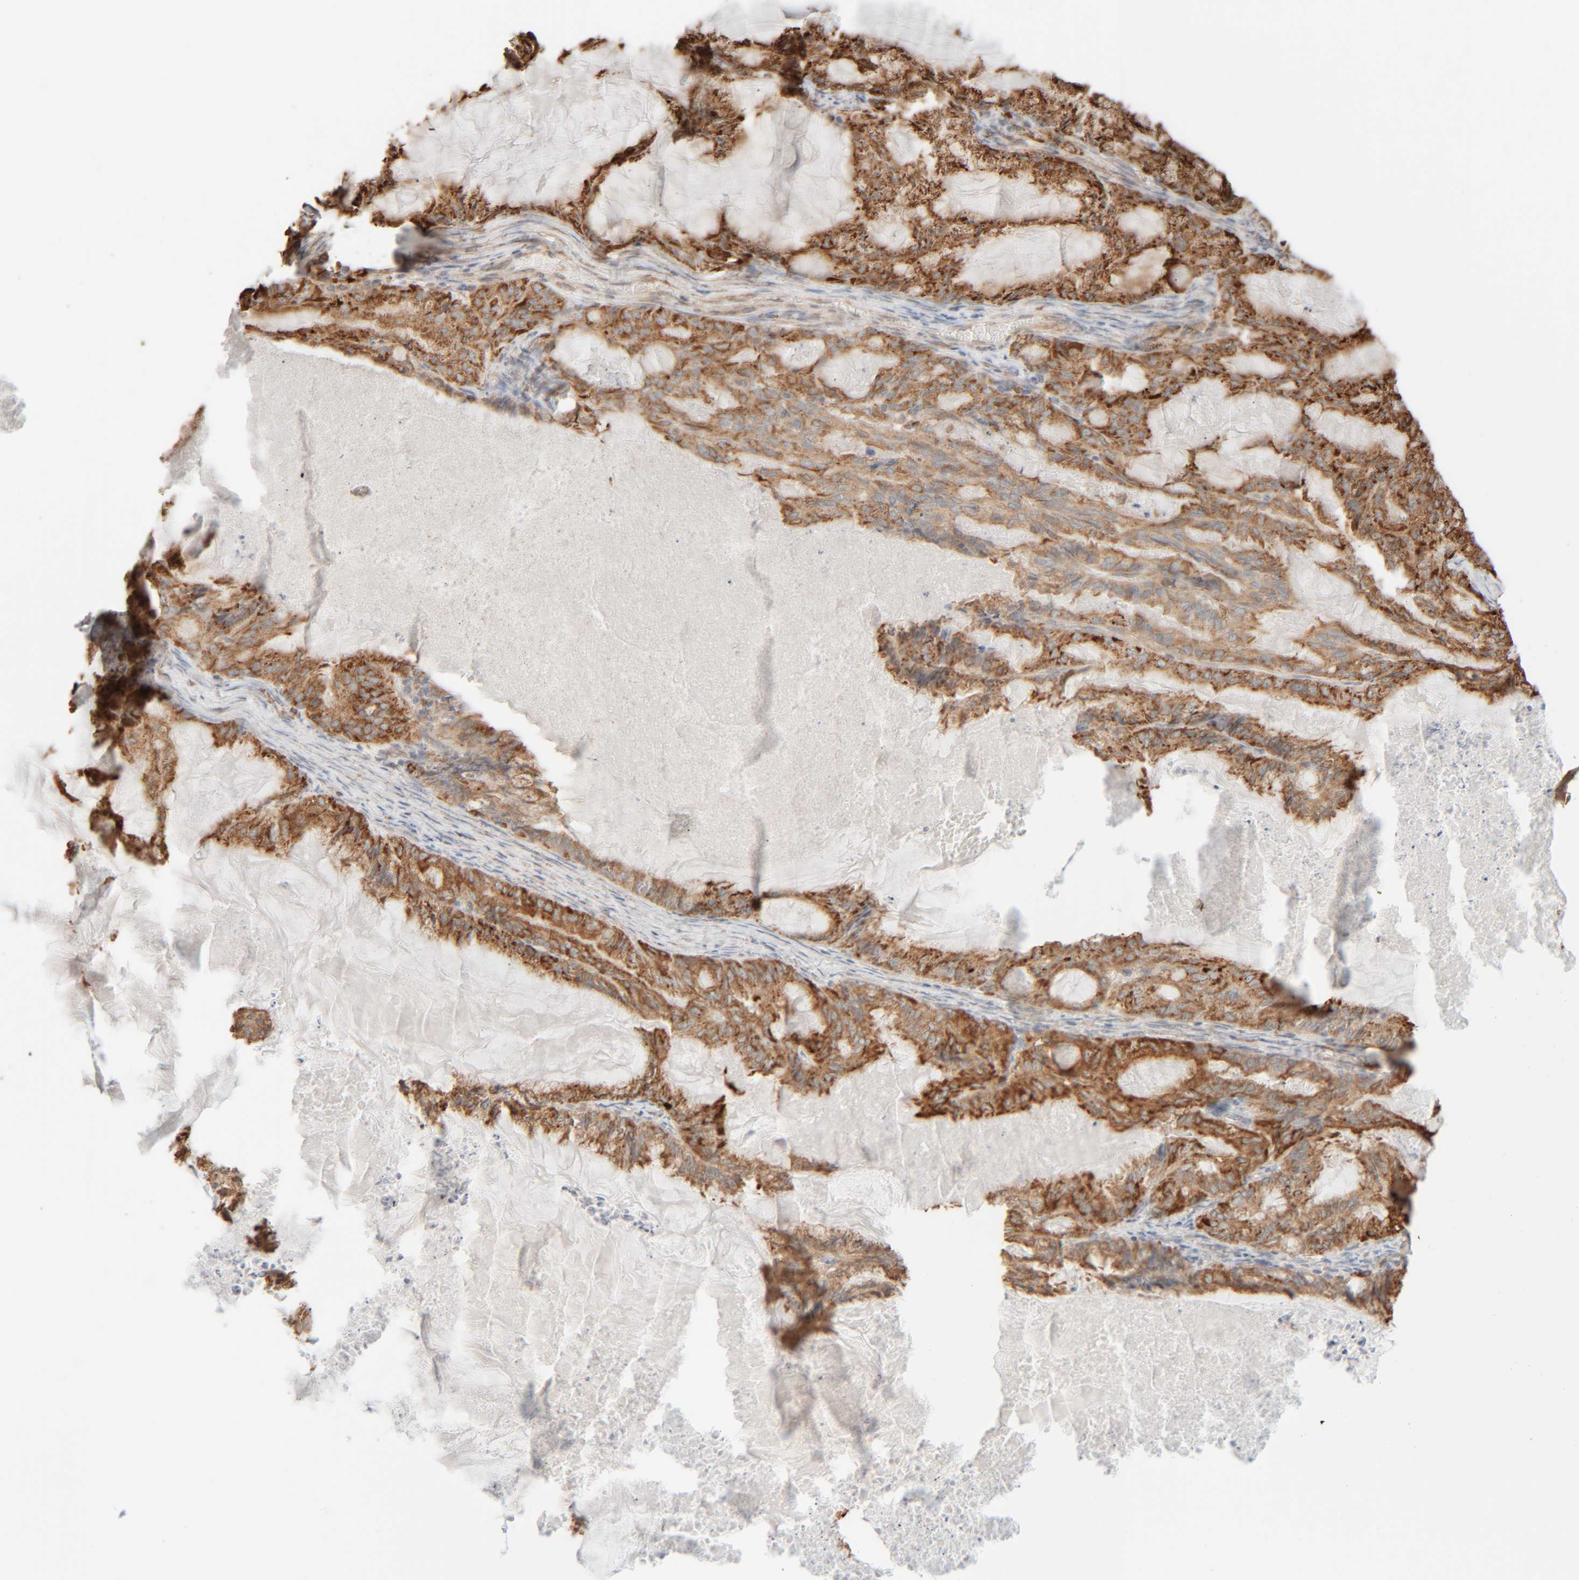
{"staining": {"intensity": "moderate", "quantity": ">75%", "location": "cytoplasmic/membranous"}, "tissue": "endometrial cancer", "cell_type": "Tumor cells", "image_type": "cancer", "snomed": [{"axis": "morphology", "description": "Adenocarcinoma, NOS"}, {"axis": "topography", "description": "Endometrium"}], "caption": "This photomicrograph exhibits IHC staining of endometrial cancer, with medium moderate cytoplasmic/membranous expression in about >75% of tumor cells.", "gene": "INTS1", "patient": {"sex": "female", "age": 86}}